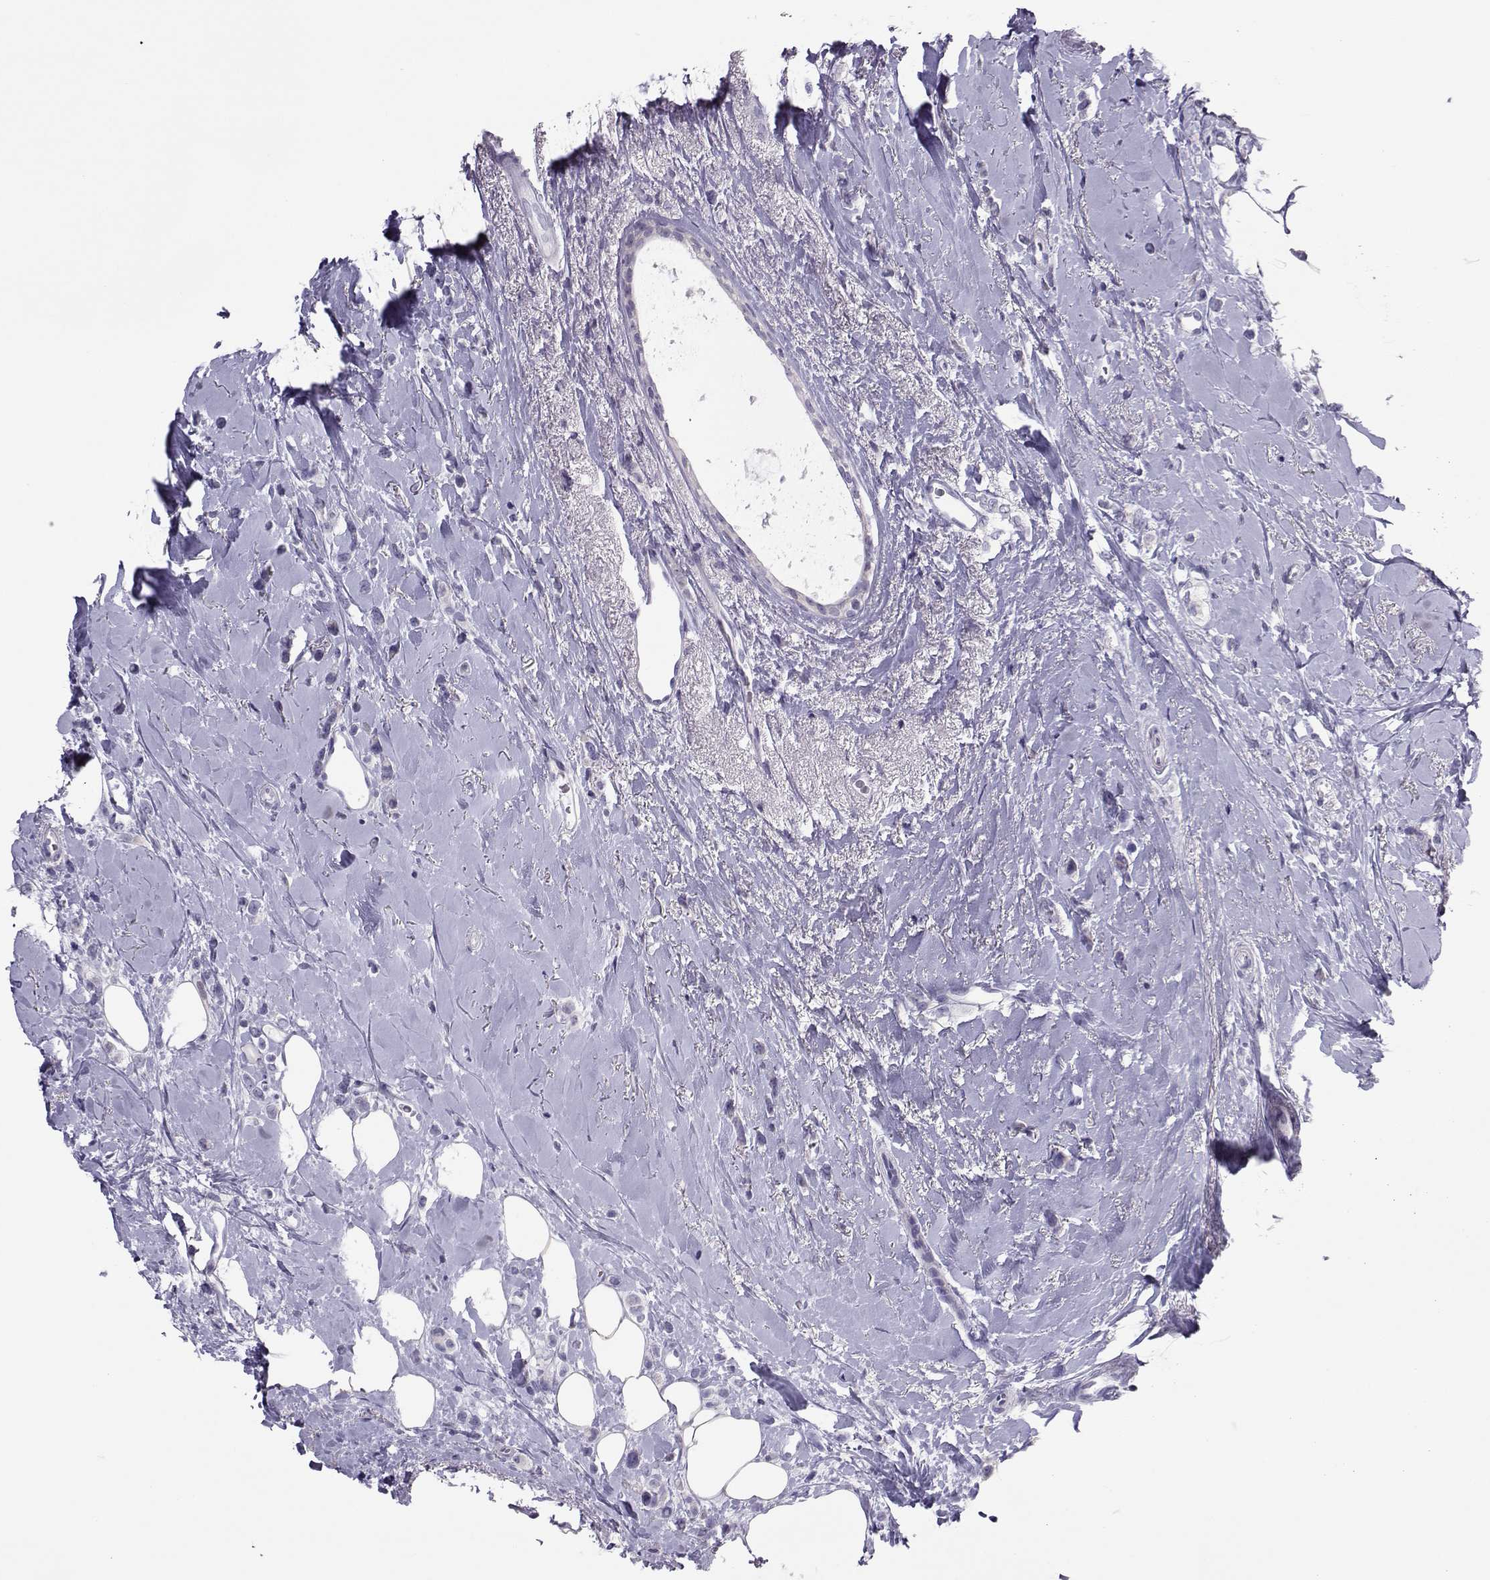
{"staining": {"intensity": "negative", "quantity": "none", "location": "none"}, "tissue": "breast cancer", "cell_type": "Tumor cells", "image_type": "cancer", "snomed": [{"axis": "morphology", "description": "Lobular carcinoma"}, {"axis": "topography", "description": "Breast"}], "caption": "Immunohistochemistry of human breast lobular carcinoma displays no expression in tumor cells.", "gene": "TRPM7", "patient": {"sex": "female", "age": 66}}